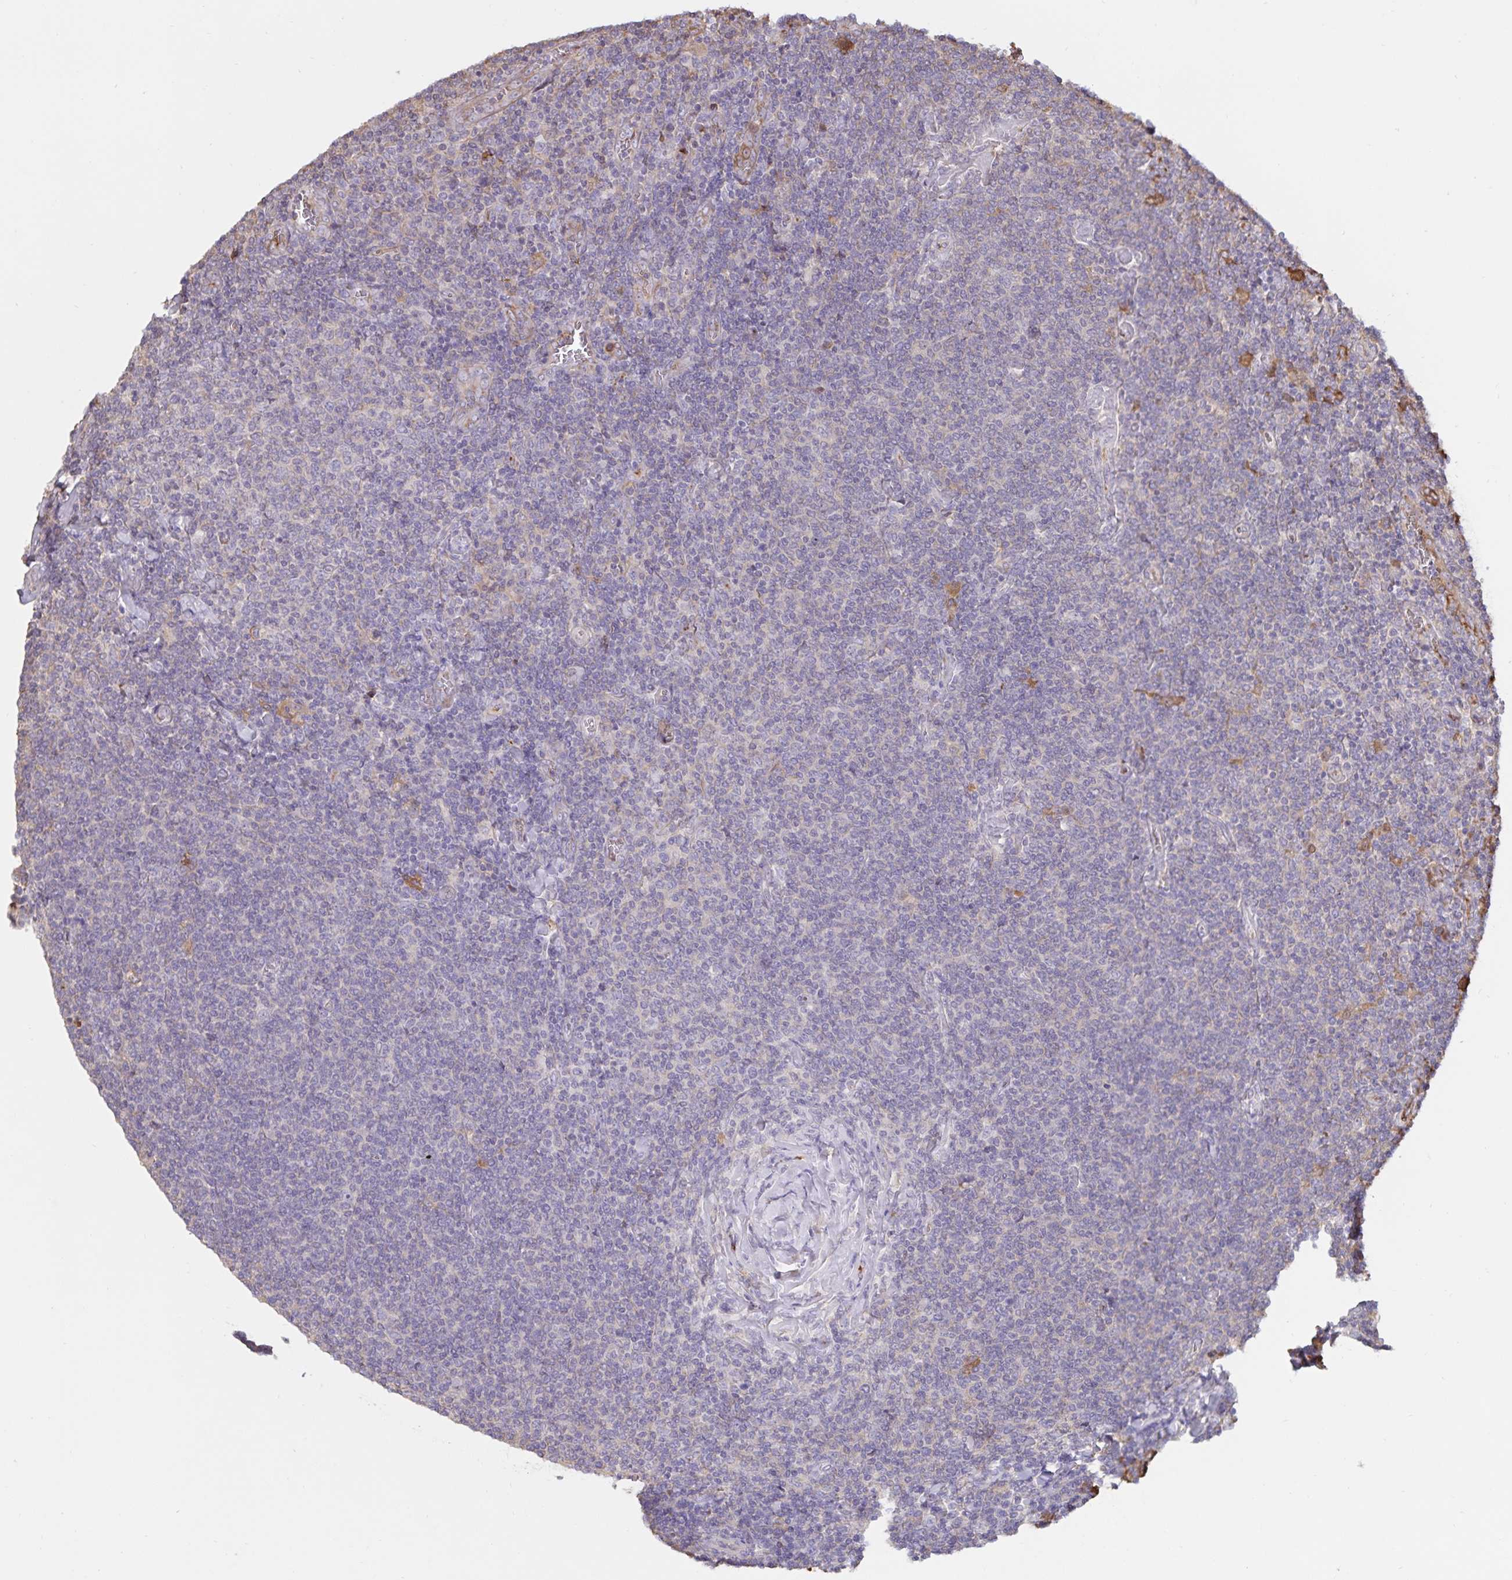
{"staining": {"intensity": "negative", "quantity": "none", "location": "none"}, "tissue": "lymphoma", "cell_type": "Tumor cells", "image_type": "cancer", "snomed": [{"axis": "morphology", "description": "Malignant lymphoma, non-Hodgkin's type, Low grade"}, {"axis": "topography", "description": "Lymph node"}], "caption": "IHC of human low-grade malignant lymphoma, non-Hodgkin's type exhibits no staining in tumor cells.", "gene": "FGG", "patient": {"sex": "male", "age": 52}}